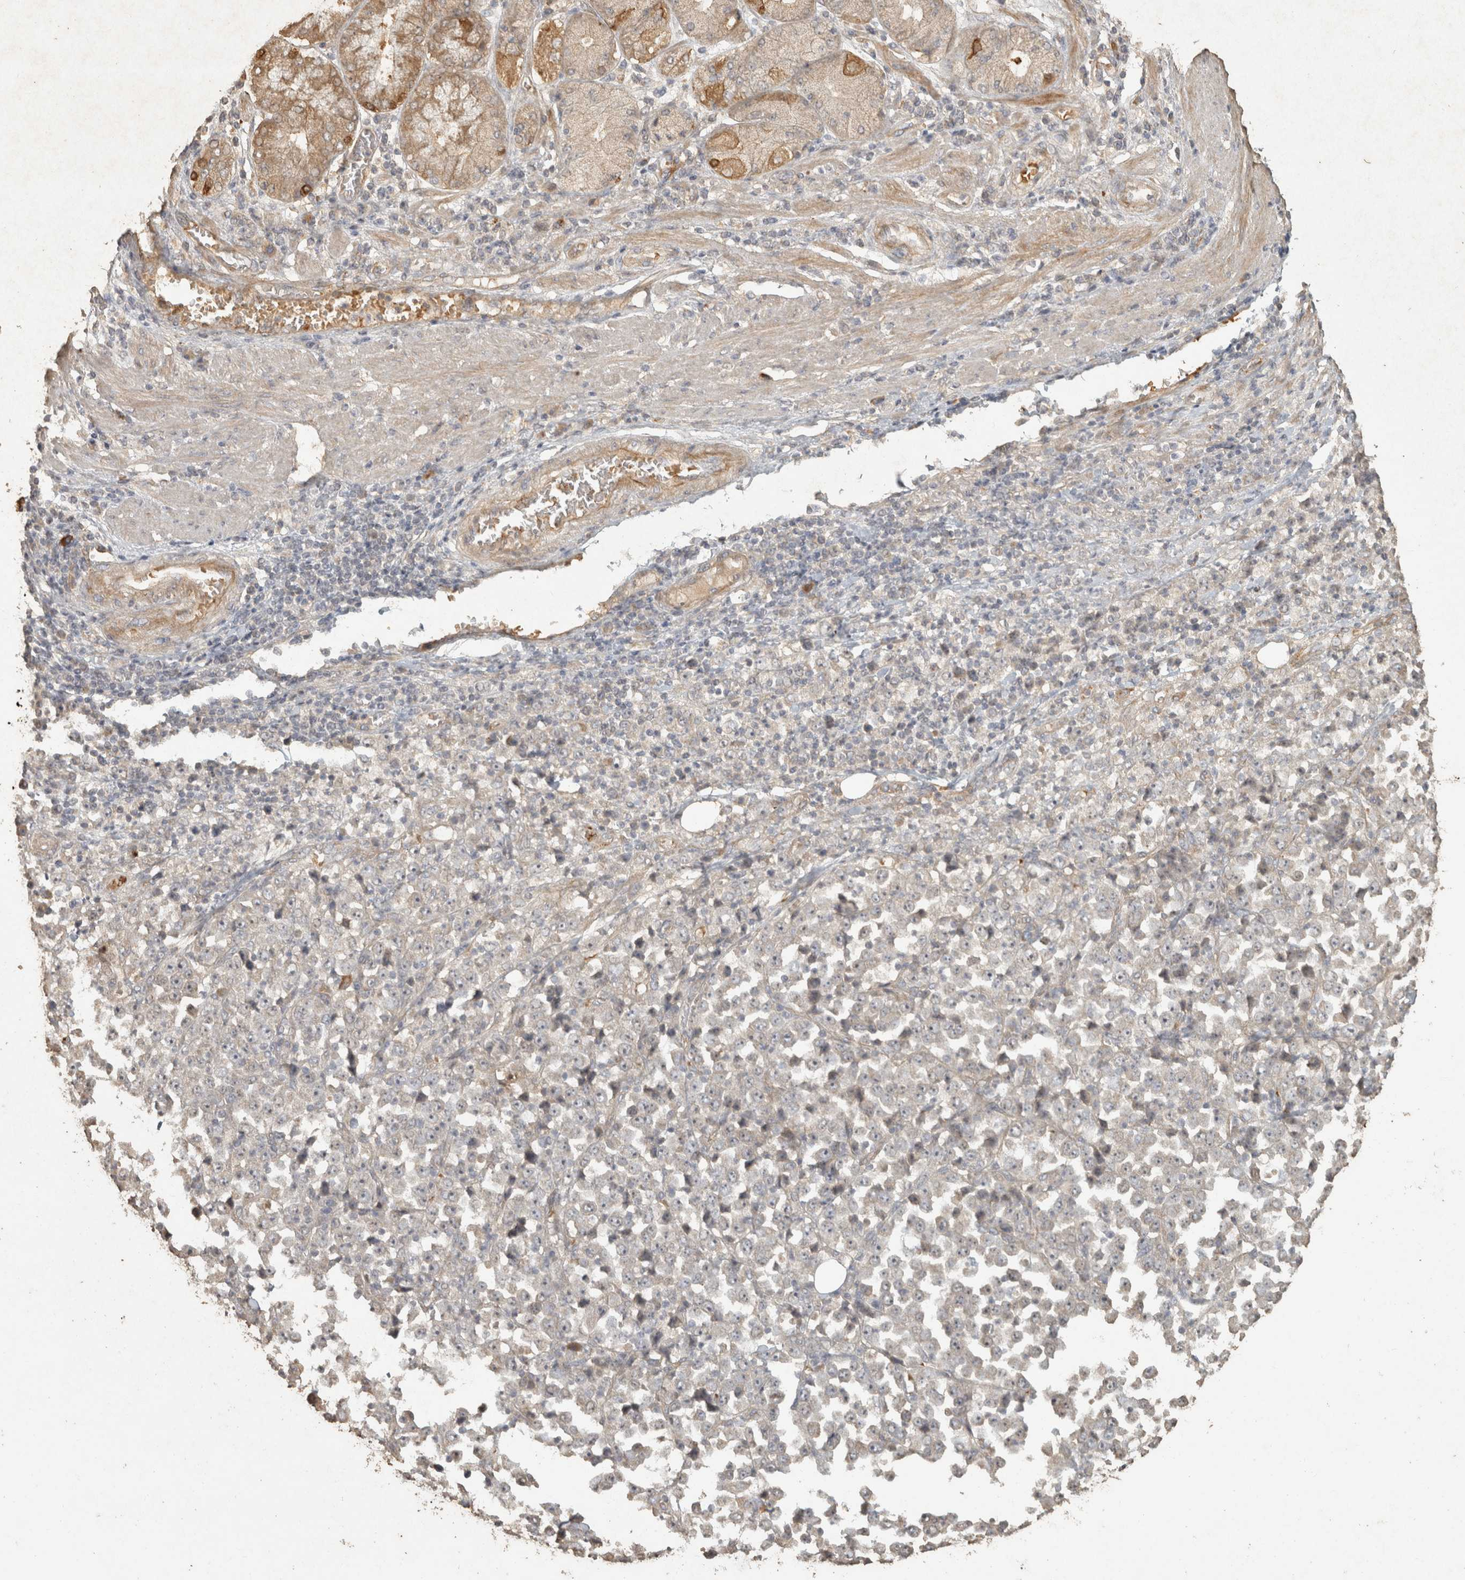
{"staining": {"intensity": "negative", "quantity": "none", "location": "none"}, "tissue": "stomach cancer", "cell_type": "Tumor cells", "image_type": "cancer", "snomed": [{"axis": "morphology", "description": "Normal tissue, NOS"}, {"axis": "morphology", "description": "Adenocarcinoma, NOS"}, {"axis": "topography", "description": "Stomach, upper"}, {"axis": "topography", "description": "Stomach"}], "caption": "A histopathology image of human adenocarcinoma (stomach) is negative for staining in tumor cells.", "gene": "OSTN", "patient": {"sex": "male", "age": 59}}